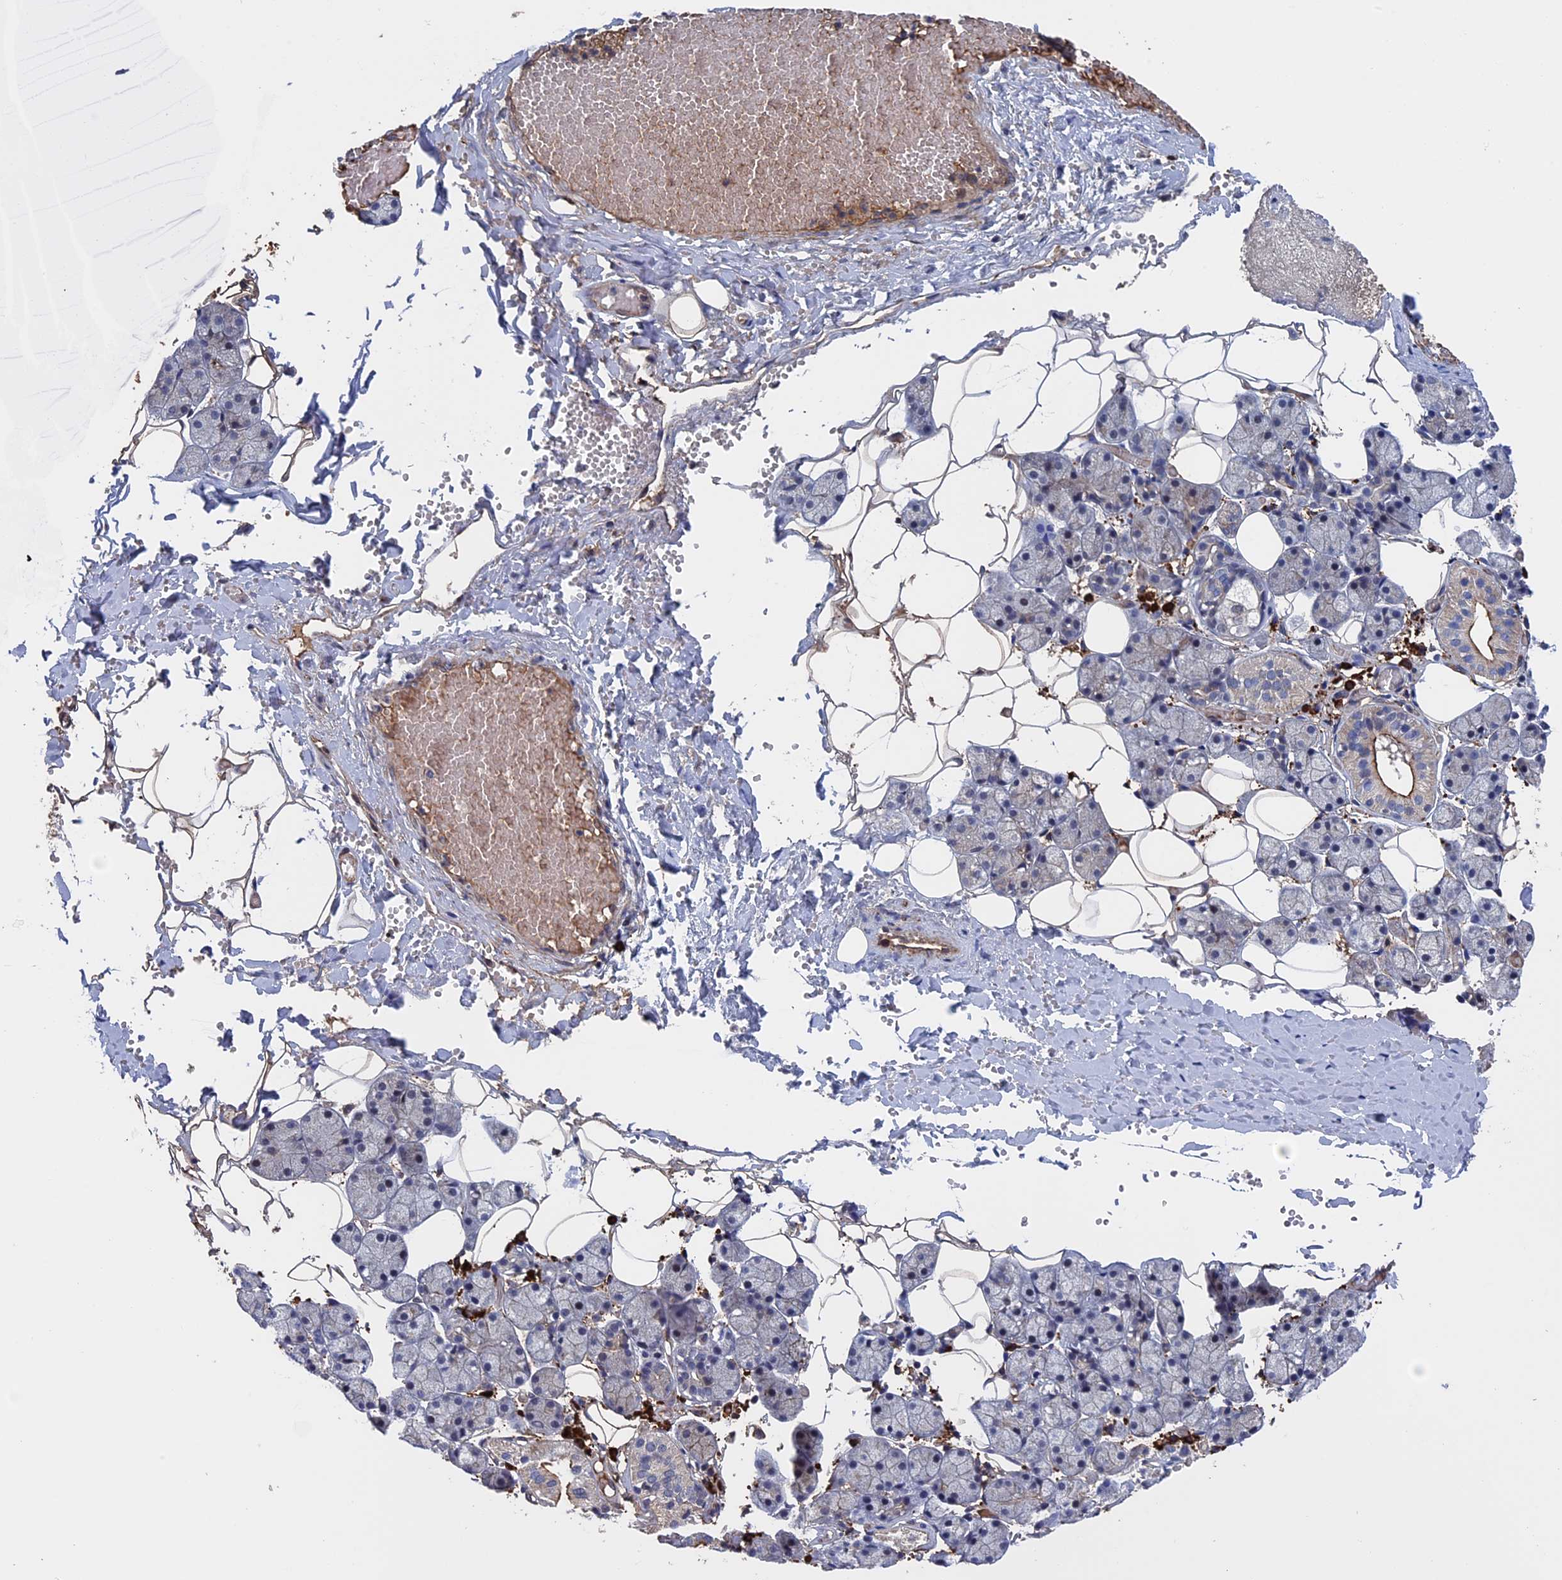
{"staining": {"intensity": "moderate", "quantity": "25%-75%", "location": "cytoplasmic/membranous"}, "tissue": "salivary gland", "cell_type": "Glandular cells", "image_type": "normal", "snomed": [{"axis": "morphology", "description": "Normal tissue, NOS"}, {"axis": "topography", "description": "Salivary gland"}], "caption": "DAB (3,3'-diaminobenzidine) immunohistochemical staining of unremarkable human salivary gland demonstrates moderate cytoplasmic/membranous protein staining in about 25%-75% of glandular cells. (DAB IHC, brown staining for protein, blue staining for nuclei).", "gene": "RPUSD1", "patient": {"sex": "female", "age": 33}}